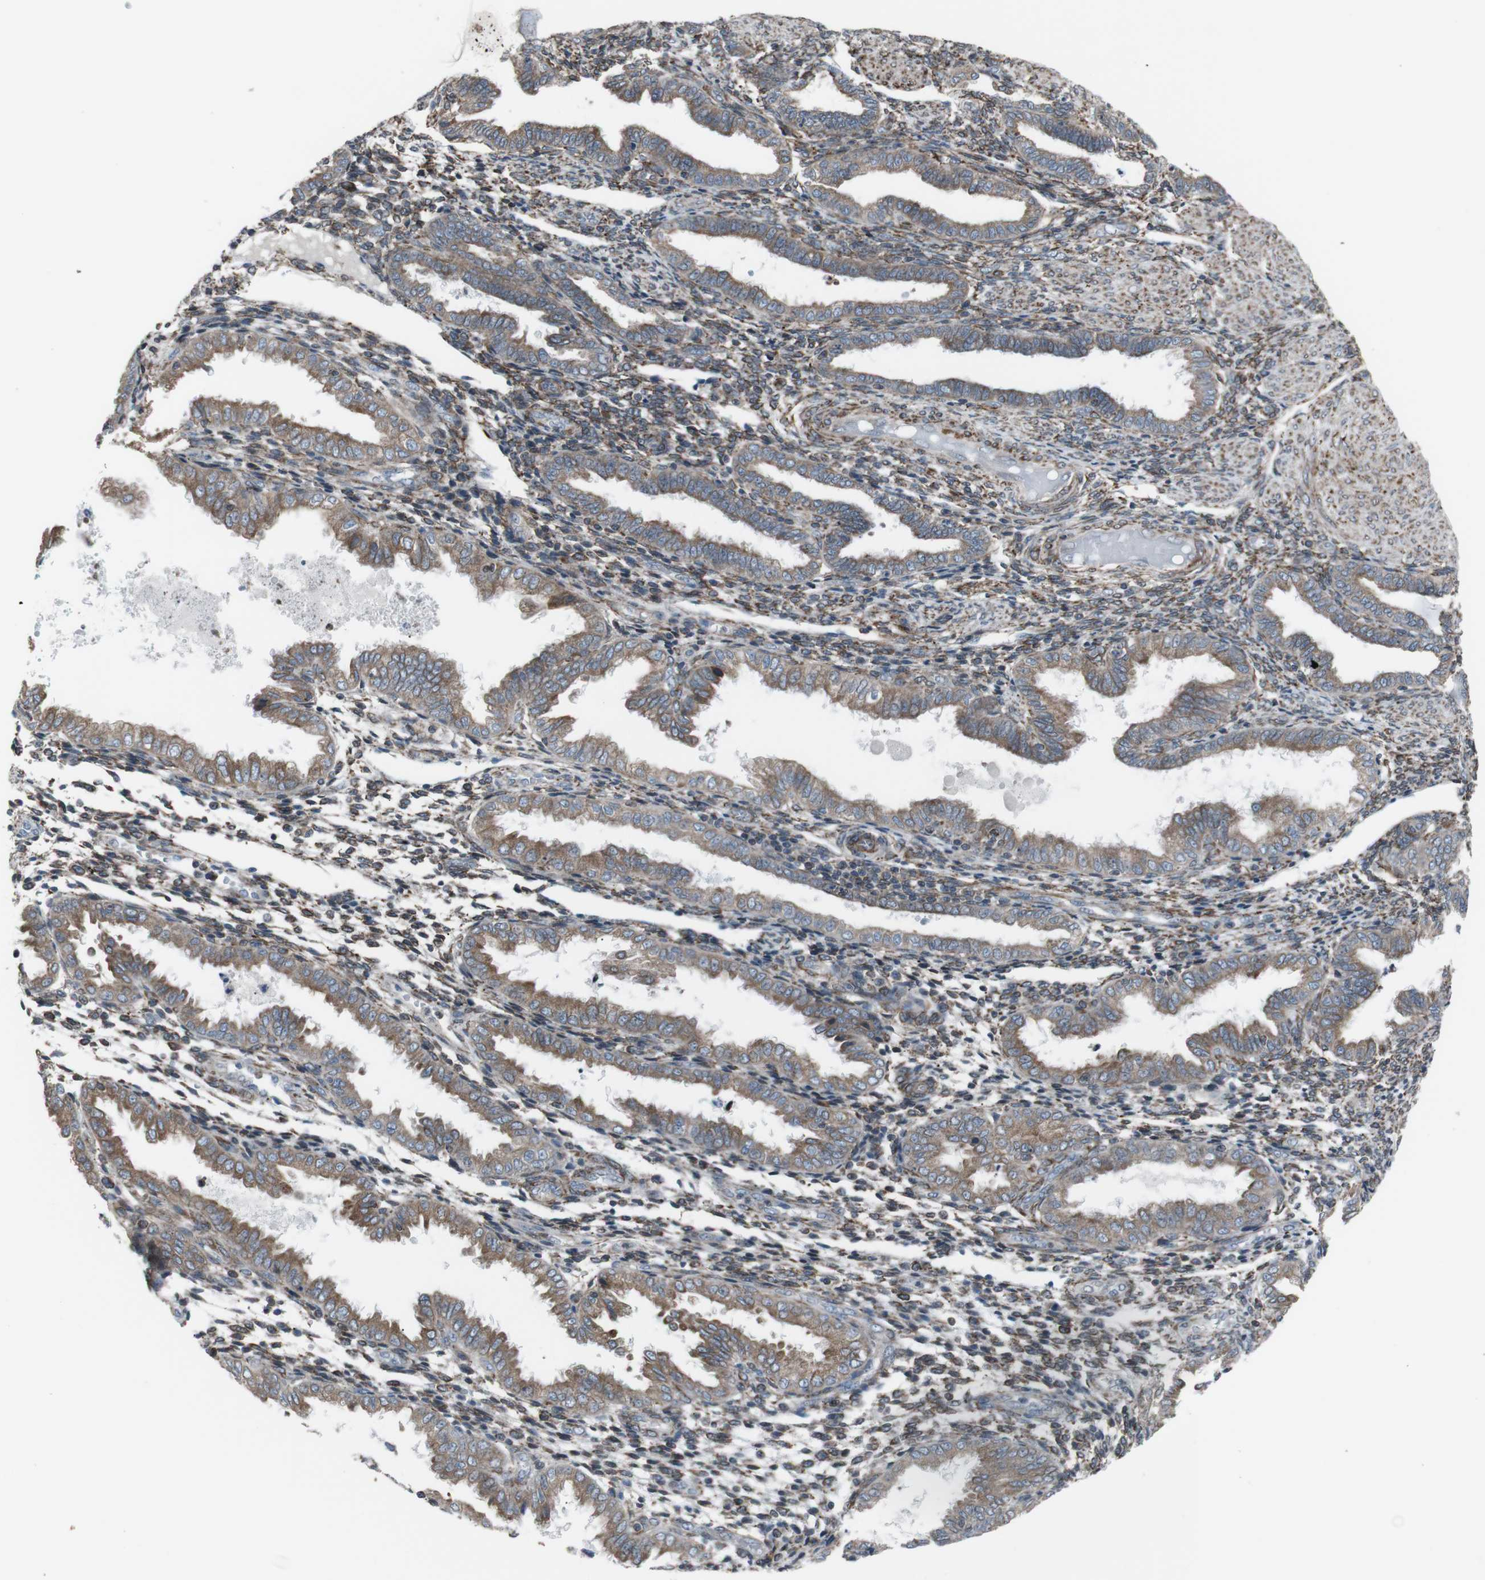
{"staining": {"intensity": "moderate", "quantity": ">75%", "location": "cytoplasmic/membranous"}, "tissue": "endometrium", "cell_type": "Cells in endometrial stroma", "image_type": "normal", "snomed": [{"axis": "morphology", "description": "Normal tissue, NOS"}, {"axis": "topography", "description": "Endometrium"}], "caption": "This histopathology image displays immunohistochemistry staining of benign endometrium, with medium moderate cytoplasmic/membranous positivity in about >75% of cells in endometrial stroma.", "gene": "LNPK", "patient": {"sex": "female", "age": 33}}